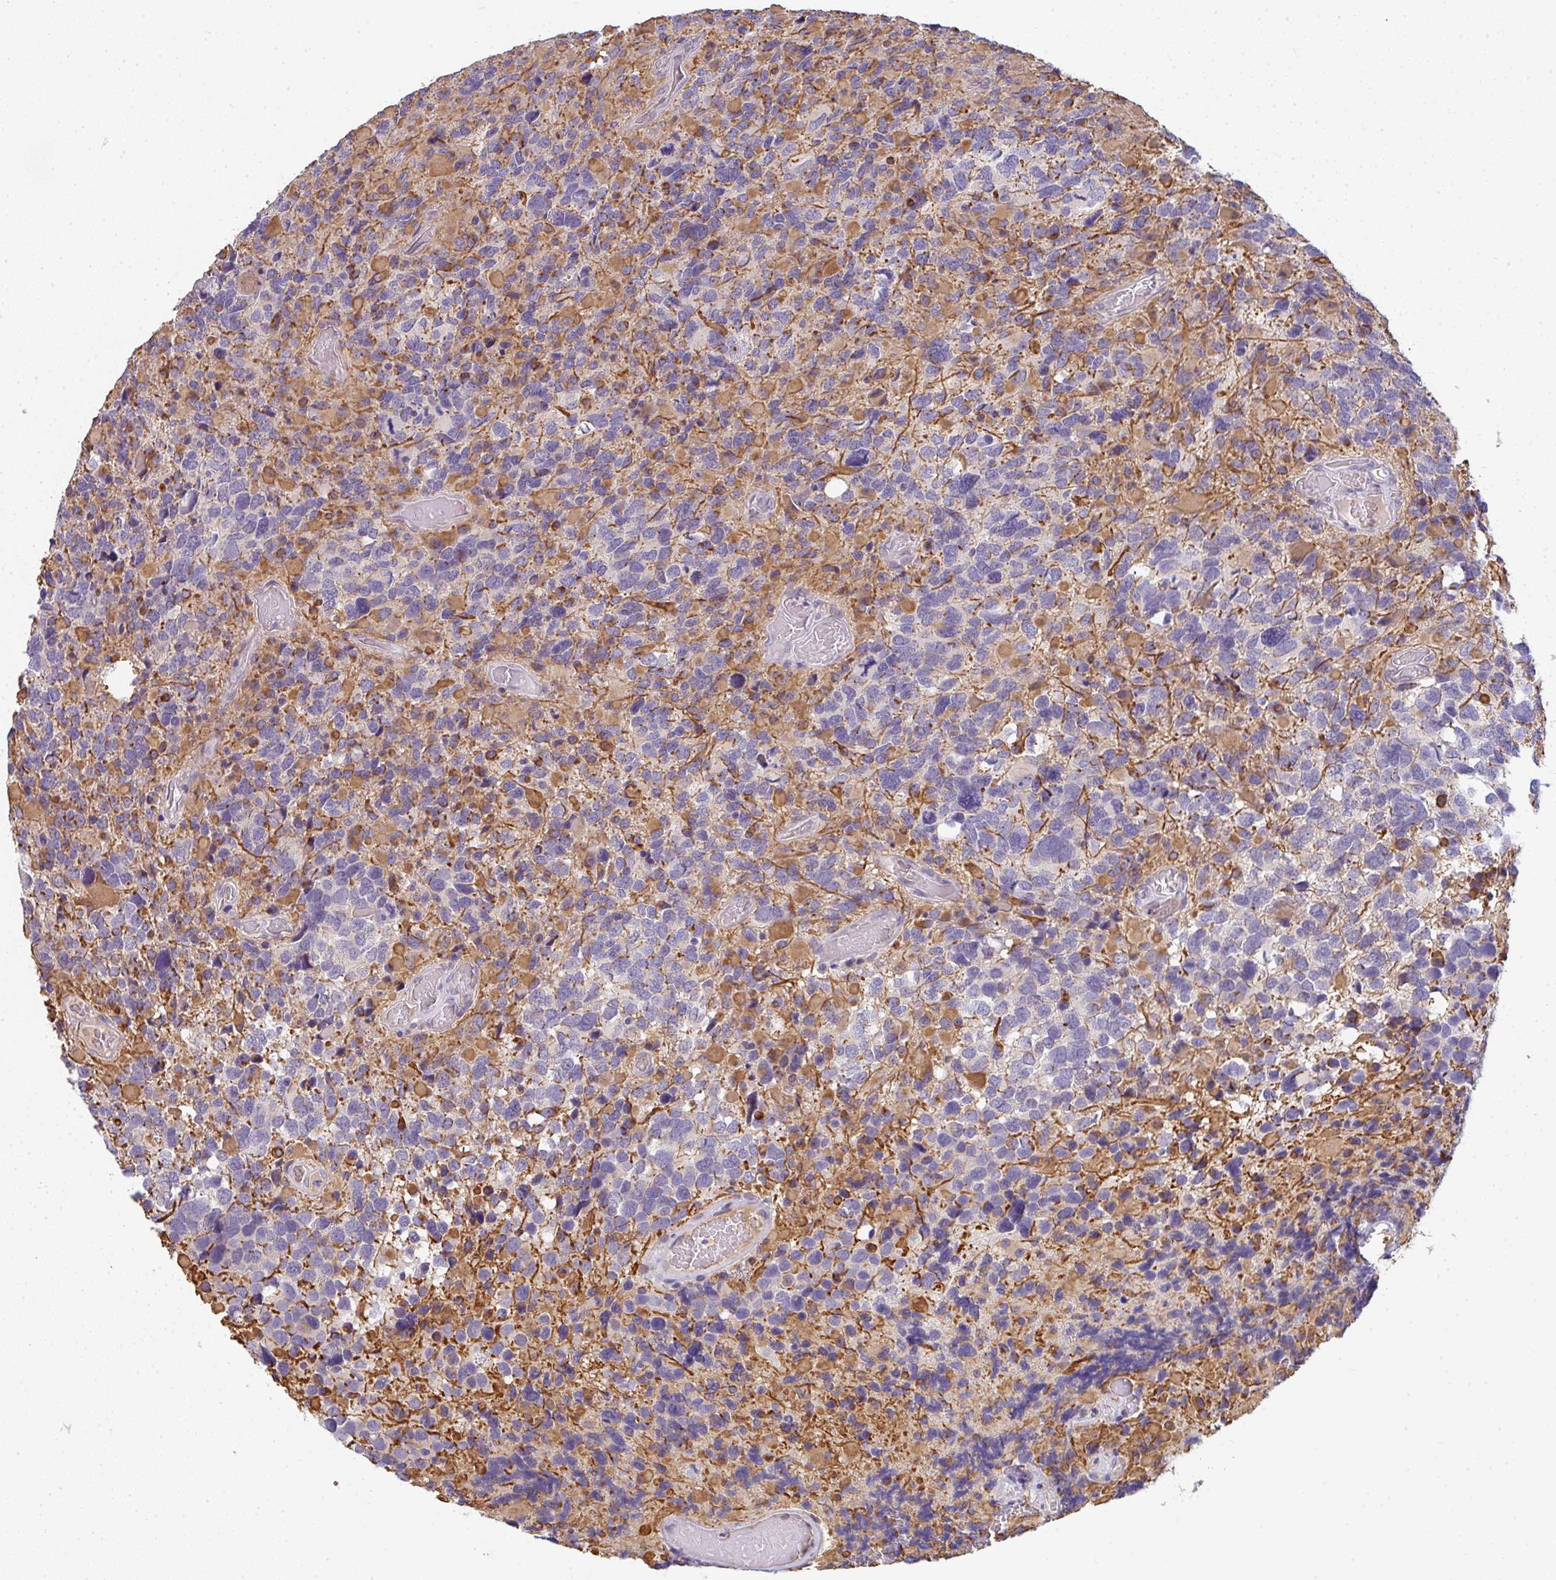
{"staining": {"intensity": "moderate", "quantity": "<25%", "location": "cytoplasmic/membranous"}, "tissue": "glioma", "cell_type": "Tumor cells", "image_type": "cancer", "snomed": [{"axis": "morphology", "description": "Glioma, malignant, High grade"}, {"axis": "topography", "description": "Brain"}], "caption": "There is low levels of moderate cytoplasmic/membranous positivity in tumor cells of malignant high-grade glioma, as demonstrated by immunohistochemical staining (brown color).", "gene": "TNFRSF10A", "patient": {"sex": "female", "age": 40}}